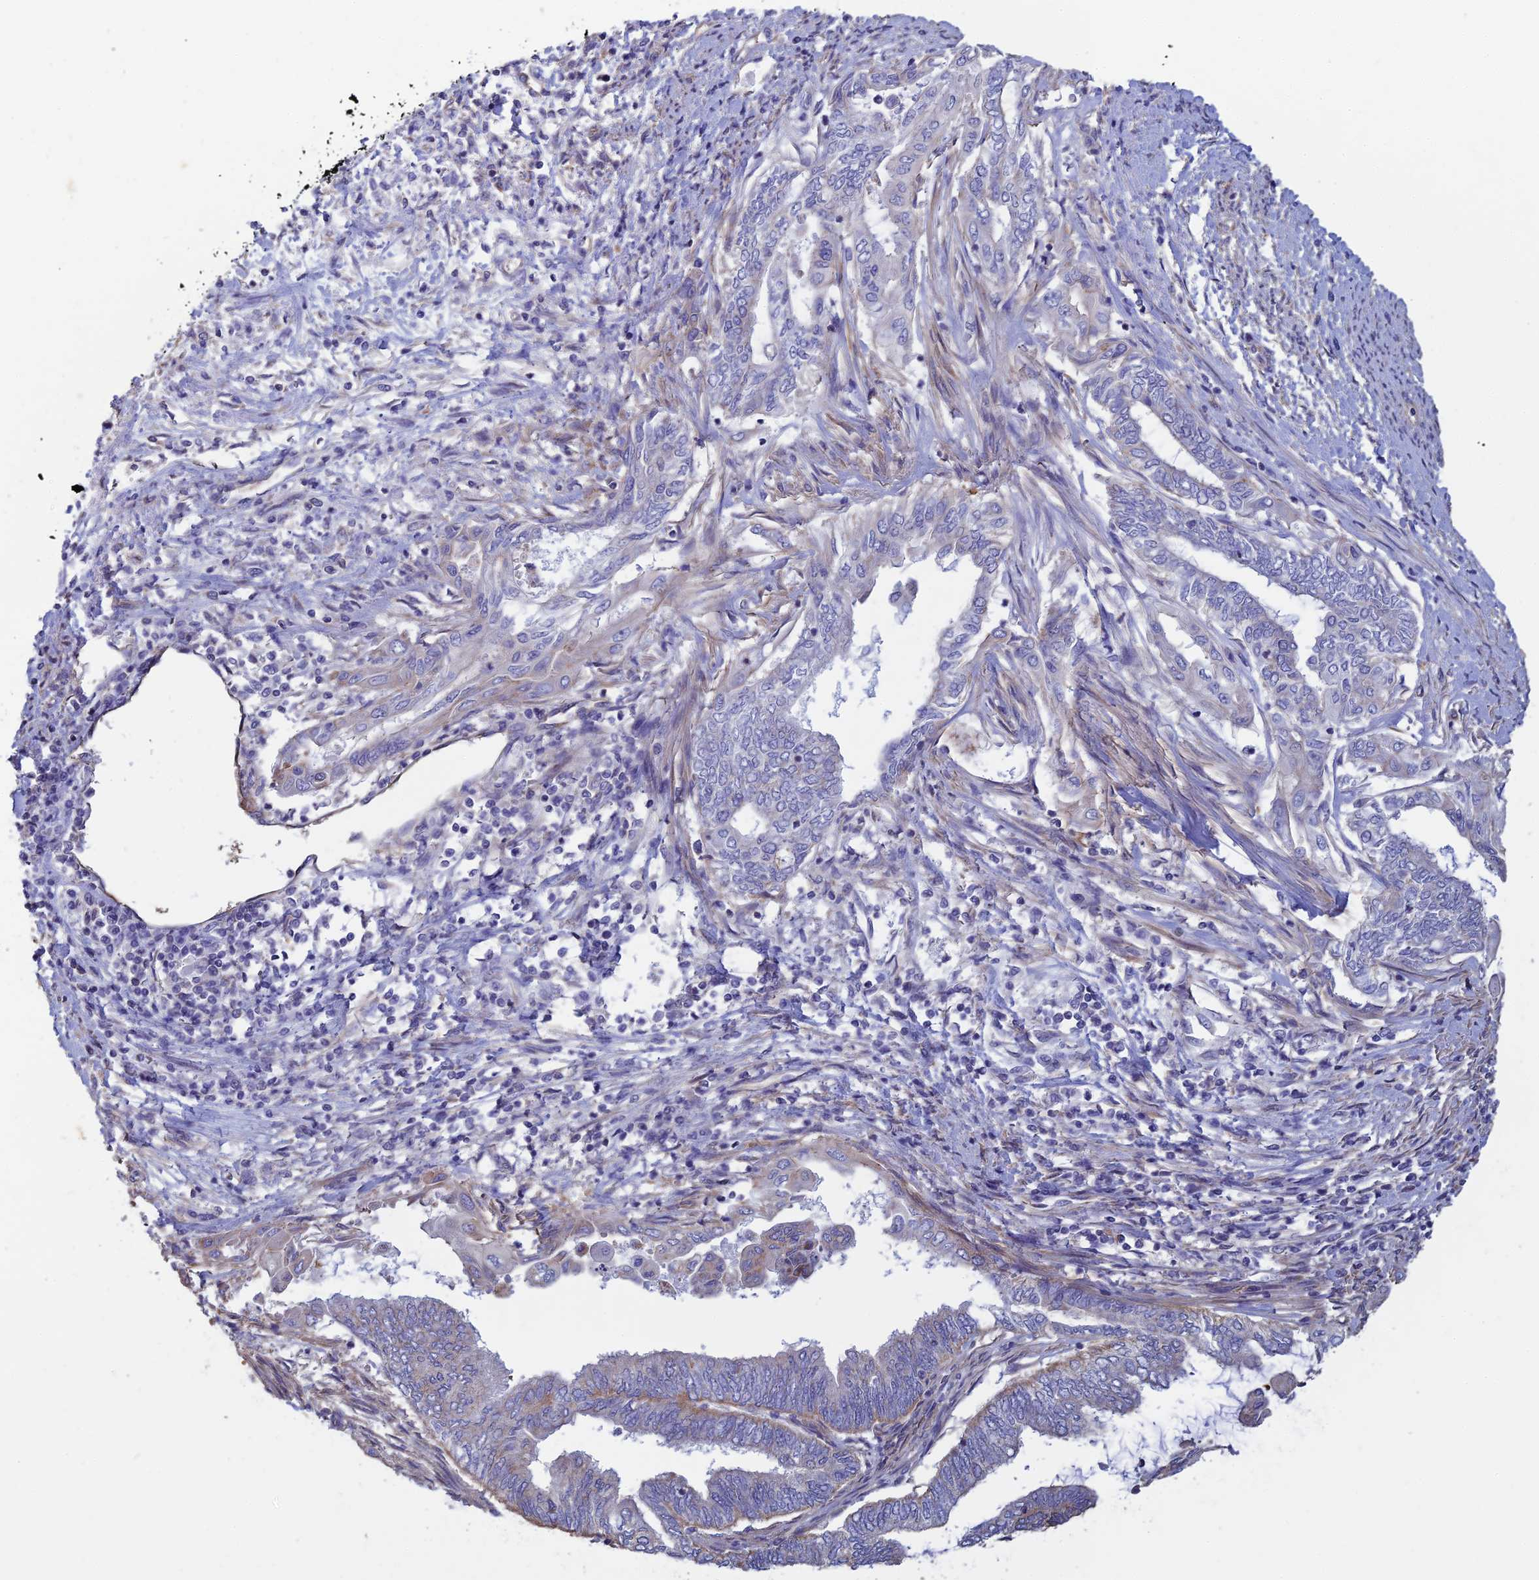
{"staining": {"intensity": "negative", "quantity": "none", "location": "none"}, "tissue": "endometrial cancer", "cell_type": "Tumor cells", "image_type": "cancer", "snomed": [{"axis": "morphology", "description": "Adenocarcinoma, NOS"}, {"axis": "topography", "description": "Uterus"}, {"axis": "topography", "description": "Endometrium"}], "caption": "Human adenocarcinoma (endometrial) stained for a protein using IHC reveals no positivity in tumor cells.", "gene": "PCDHA5", "patient": {"sex": "female", "age": 70}}